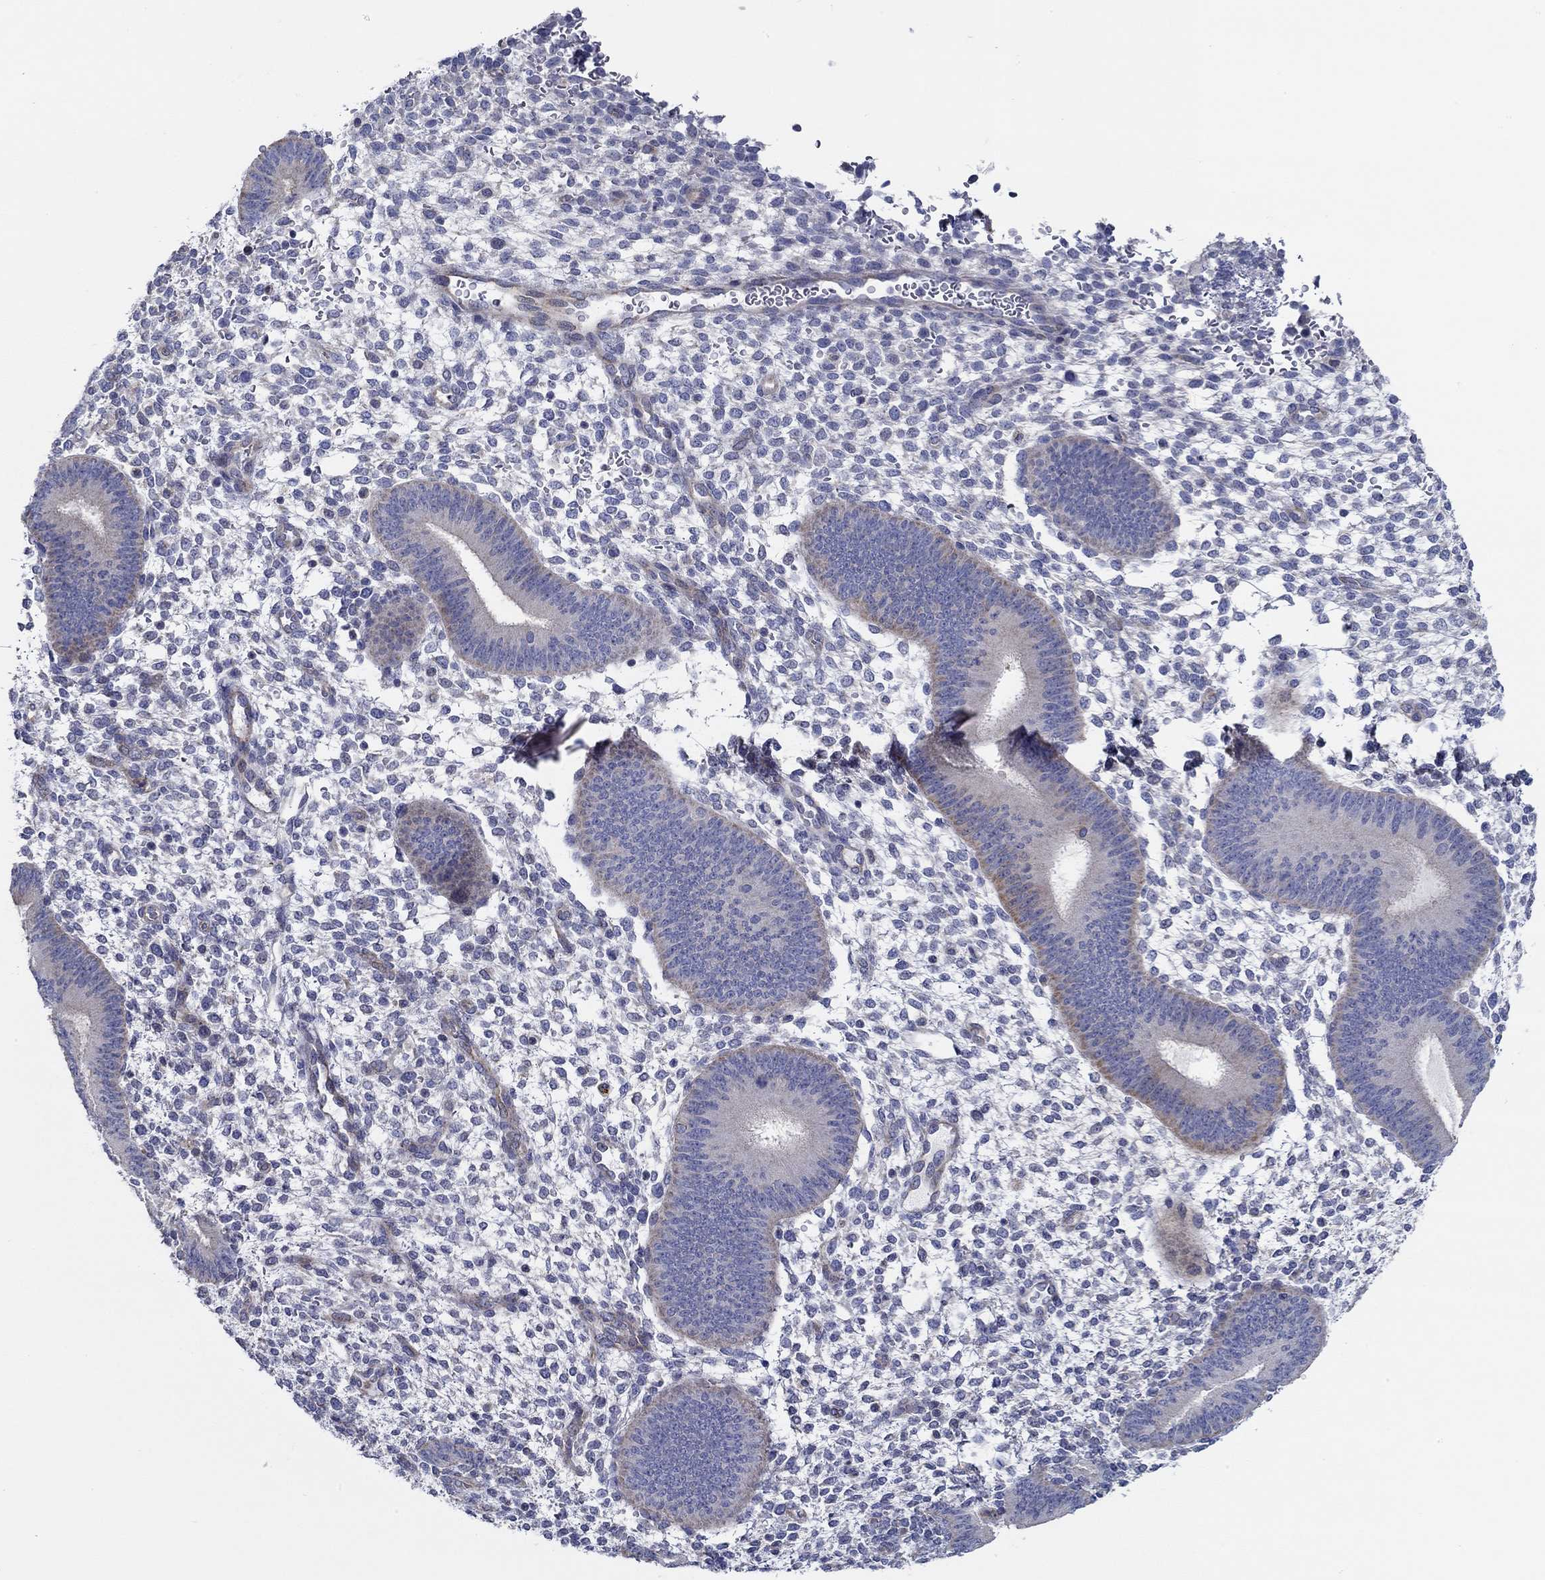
{"staining": {"intensity": "negative", "quantity": "none", "location": "none"}, "tissue": "endometrium", "cell_type": "Cells in endometrial stroma", "image_type": "normal", "snomed": [{"axis": "morphology", "description": "Normal tissue, NOS"}, {"axis": "topography", "description": "Endometrium"}], "caption": "Image shows no significant protein expression in cells in endometrial stroma of normal endometrium.", "gene": "CFAP61", "patient": {"sex": "female", "age": 39}}